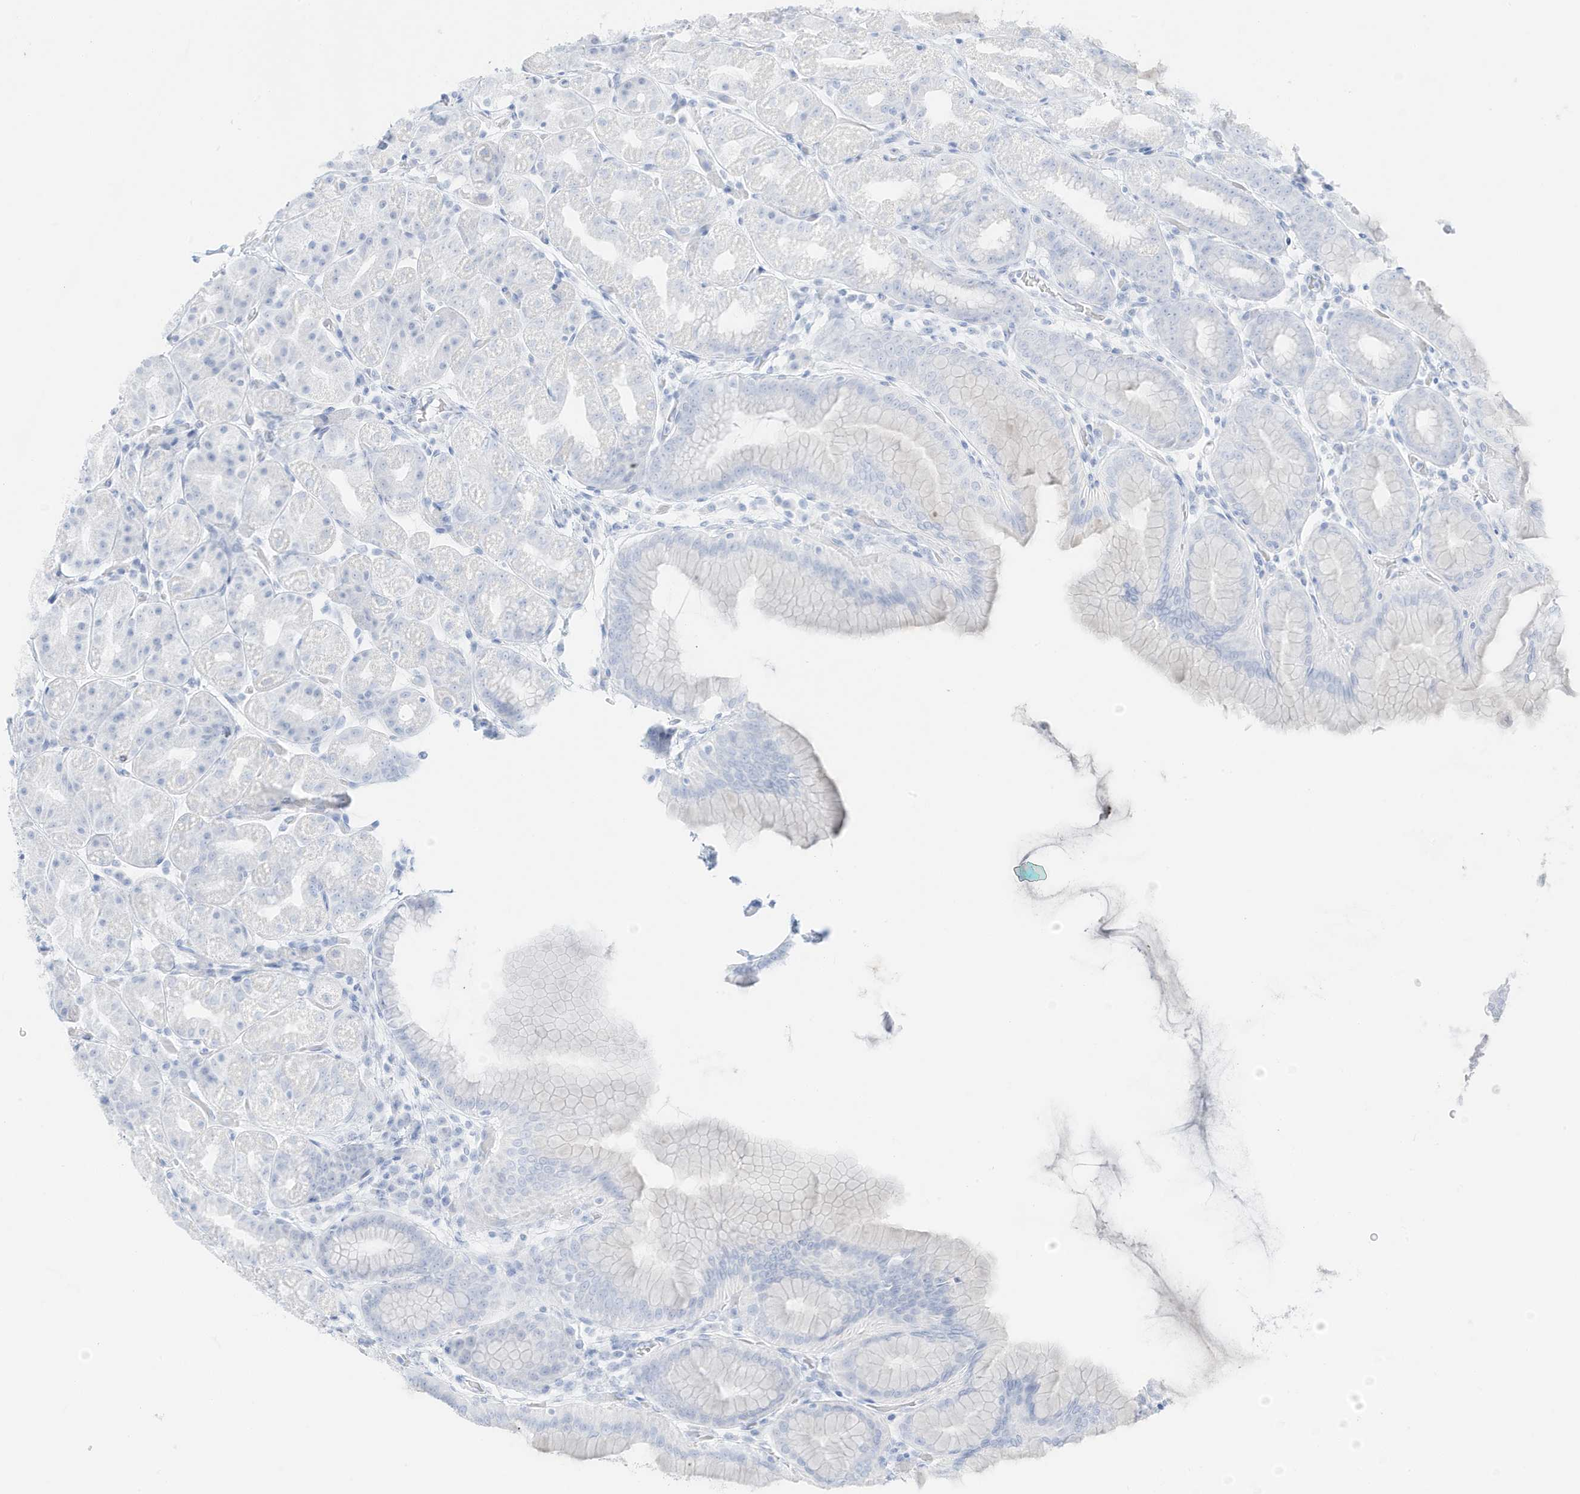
{"staining": {"intensity": "negative", "quantity": "none", "location": "none"}, "tissue": "stomach", "cell_type": "Glandular cells", "image_type": "normal", "snomed": [{"axis": "morphology", "description": "Normal tissue, NOS"}, {"axis": "topography", "description": "Stomach, upper"}], "caption": "The image demonstrates no staining of glandular cells in benign stomach. The staining was performed using DAB (3,3'-diaminobenzidine) to visualize the protein expression in brown, while the nuclei were stained in blue with hematoxylin (Magnification: 20x).", "gene": "SLC22A13", "patient": {"sex": "male", "age": 68}}